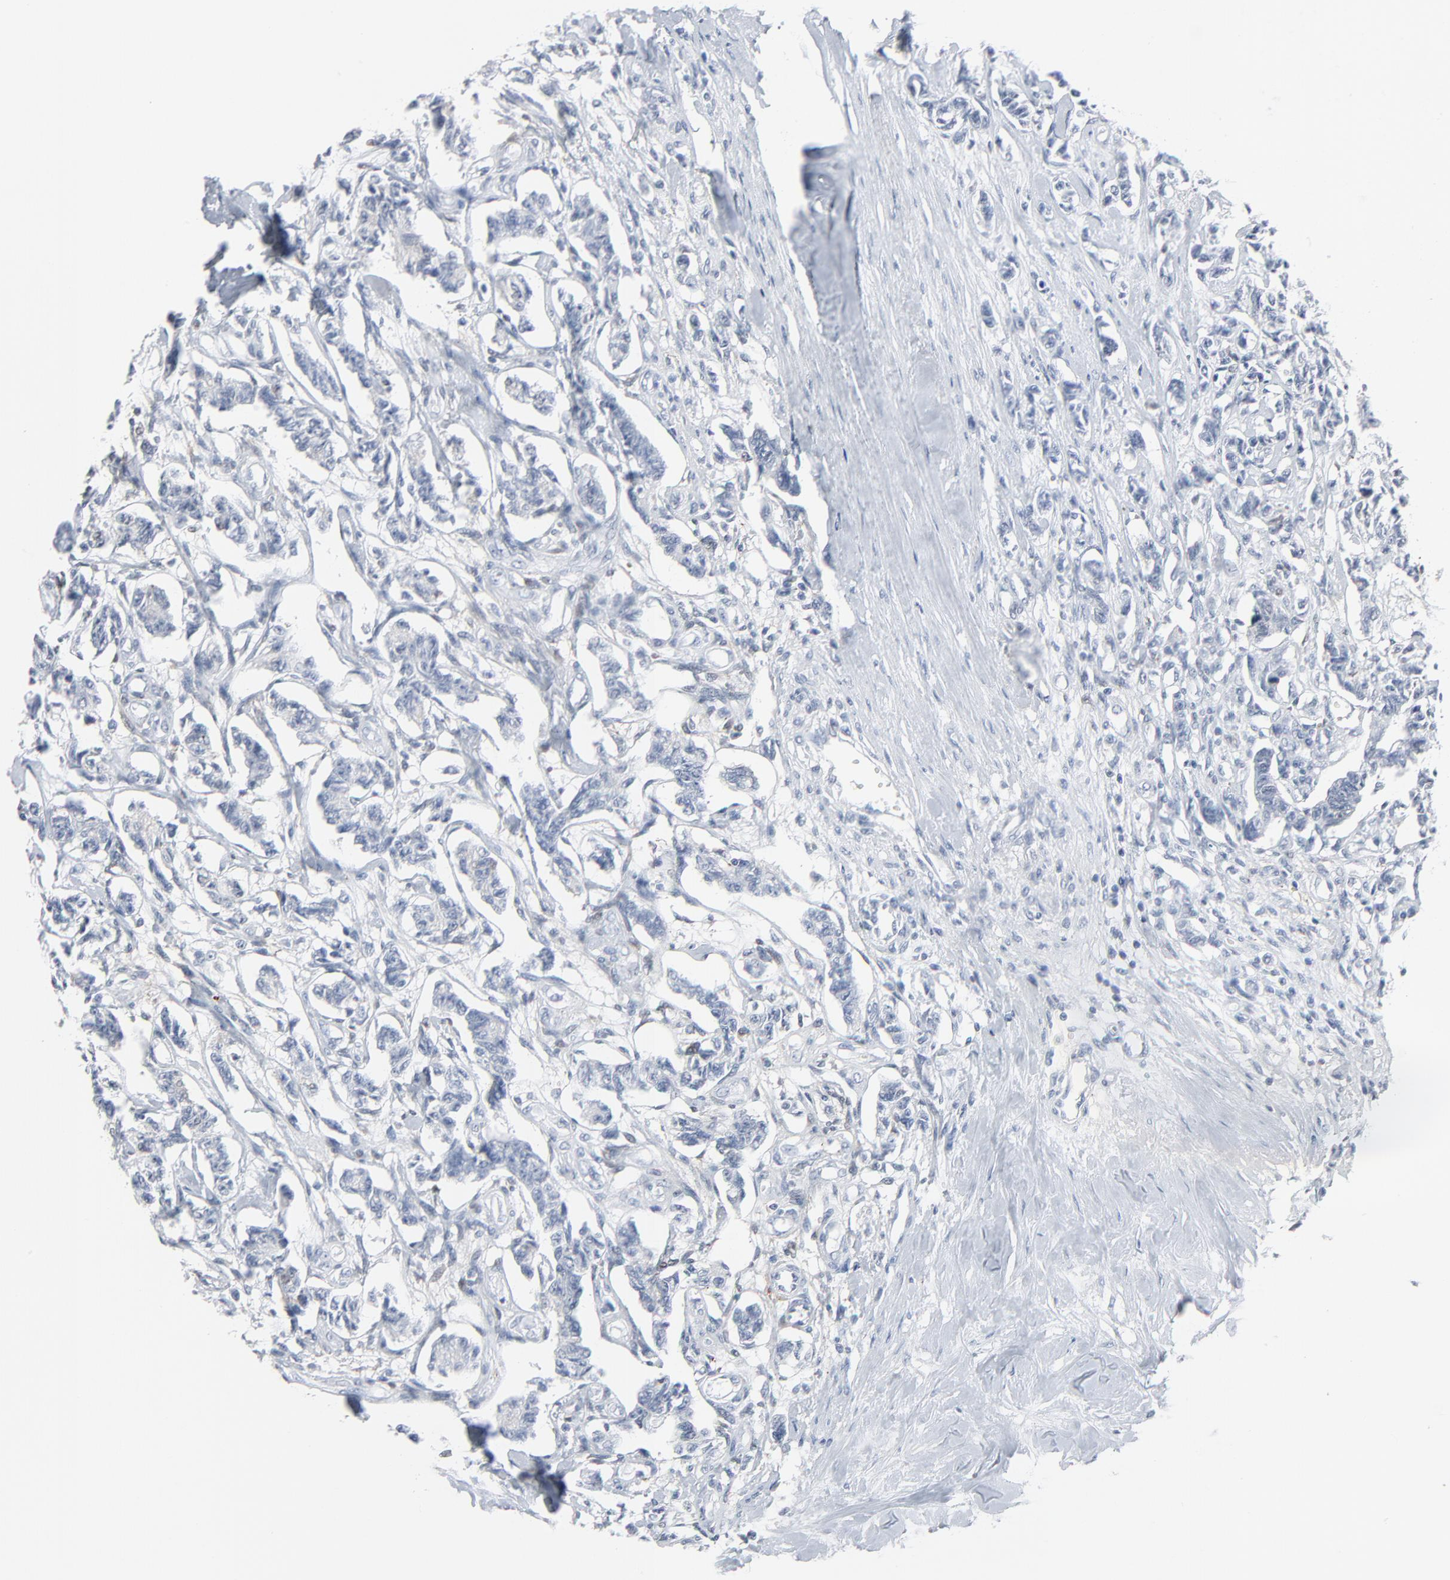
{"staining": {"intensity": "negative", "quantity": "none", "location": "none"}, "tissue": "renal cancer", "cell_type": "Tumor cells", "image_type": "cancer", "snomed": [{"axis": "morphology", "description": "Carcinoid, malignant, NOS"}, {"axis": "topography", "description": "Kidney"}], "caption": "This is an IHC micrograph of human renal malignant carcinoid. There is no positivity in tumor cells.", "gene": "PHGDH", "patient": {"sex": "female", "age": 41}}